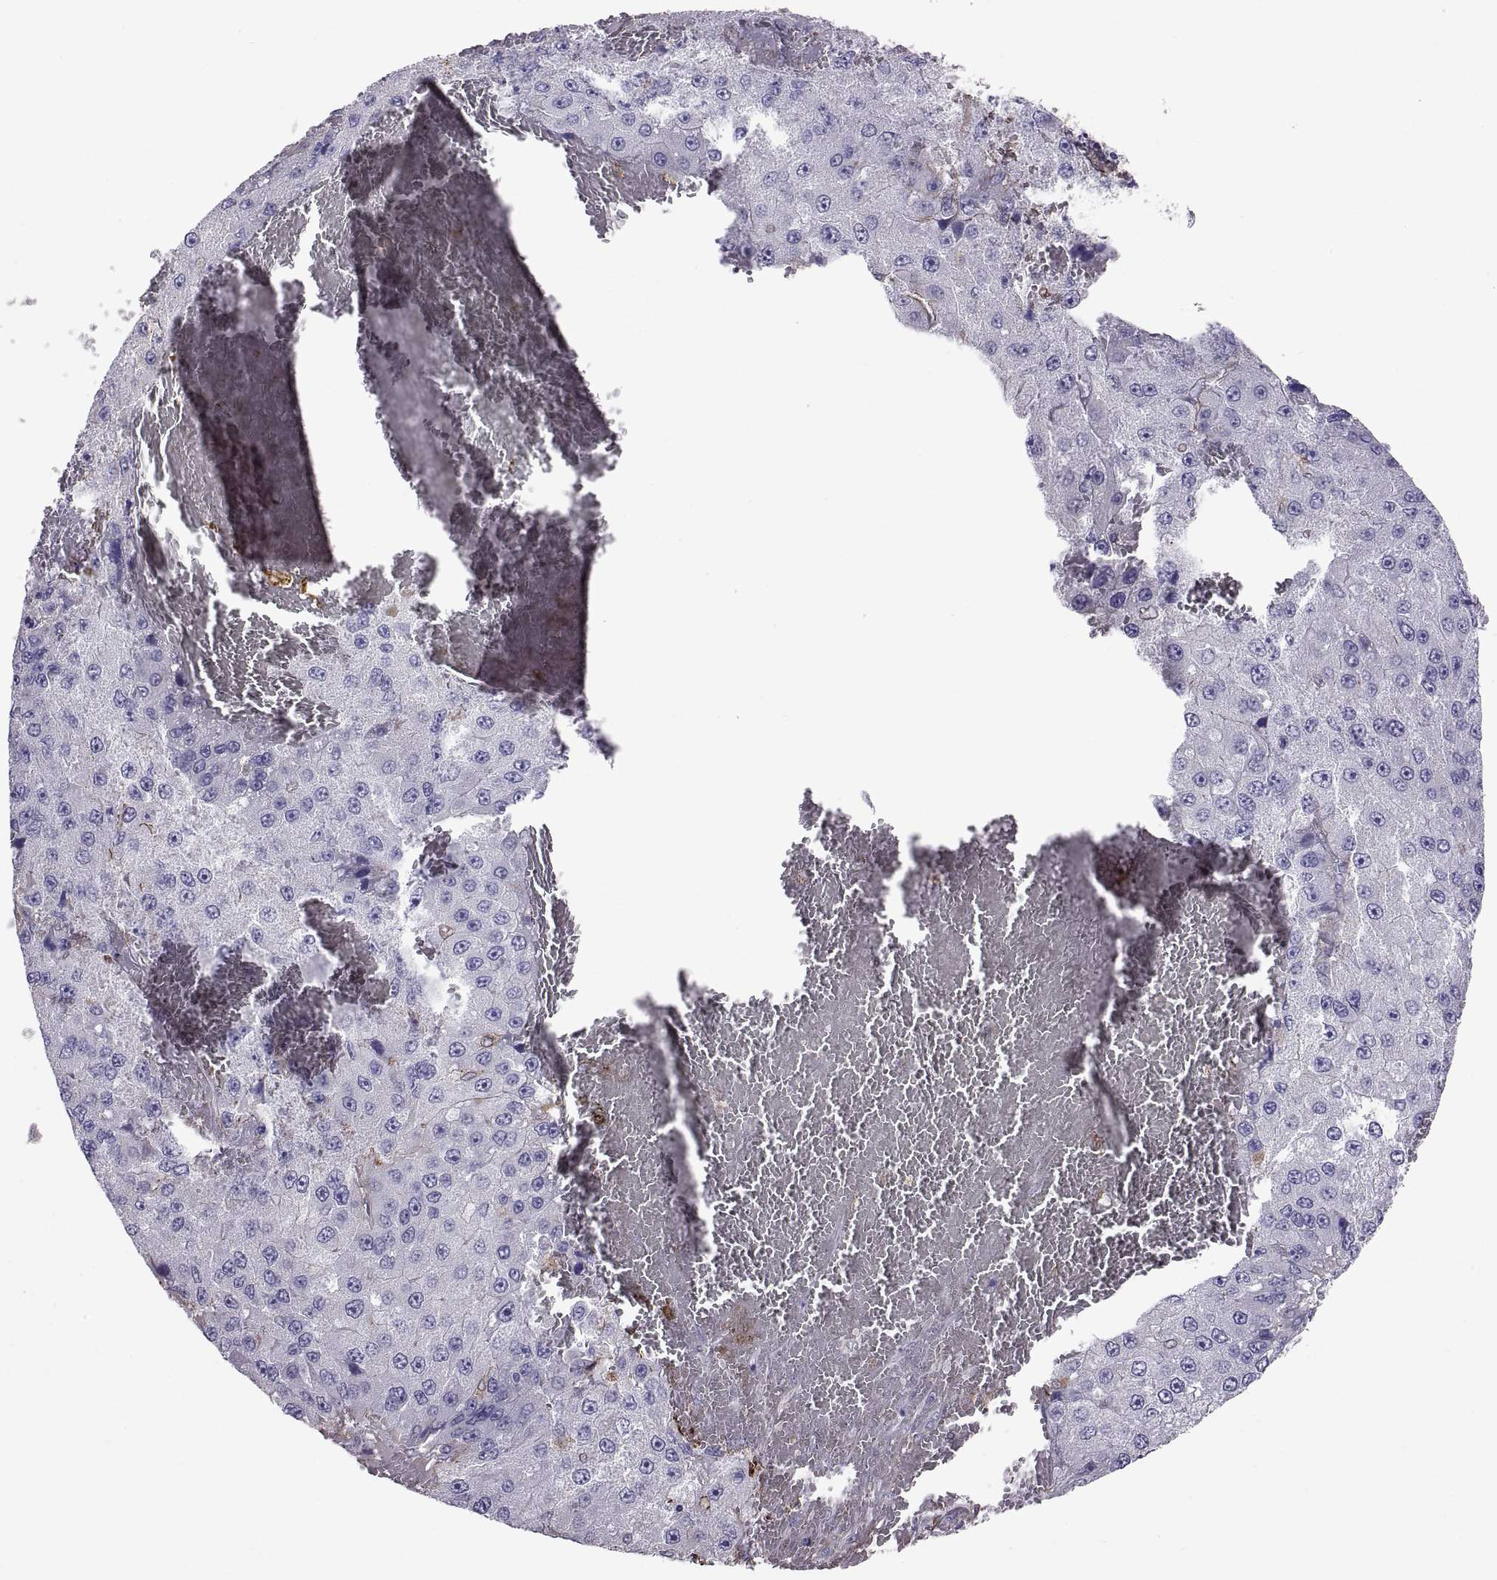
{"staining": {"intensity": "negative", "quantity": "none", "location": "none"}, "tissue": "liver cancer", "cell_type": "Tumor cells", "image_type": "cancer", "snomed": [{"axis": "morphology", "description": "Carcinoma, Hepatocellular, NOS"}, {"axis": "topography", "description": "Liver"}], "caption": "High power microscopy histopathology image of an immunohistochemistry micrograph of hepatocellular carcinoma (liver), revealing no significant staining in tumor cells.", "gene": "EMILIN2", "patient": {"sex": "female", "age": 73}}